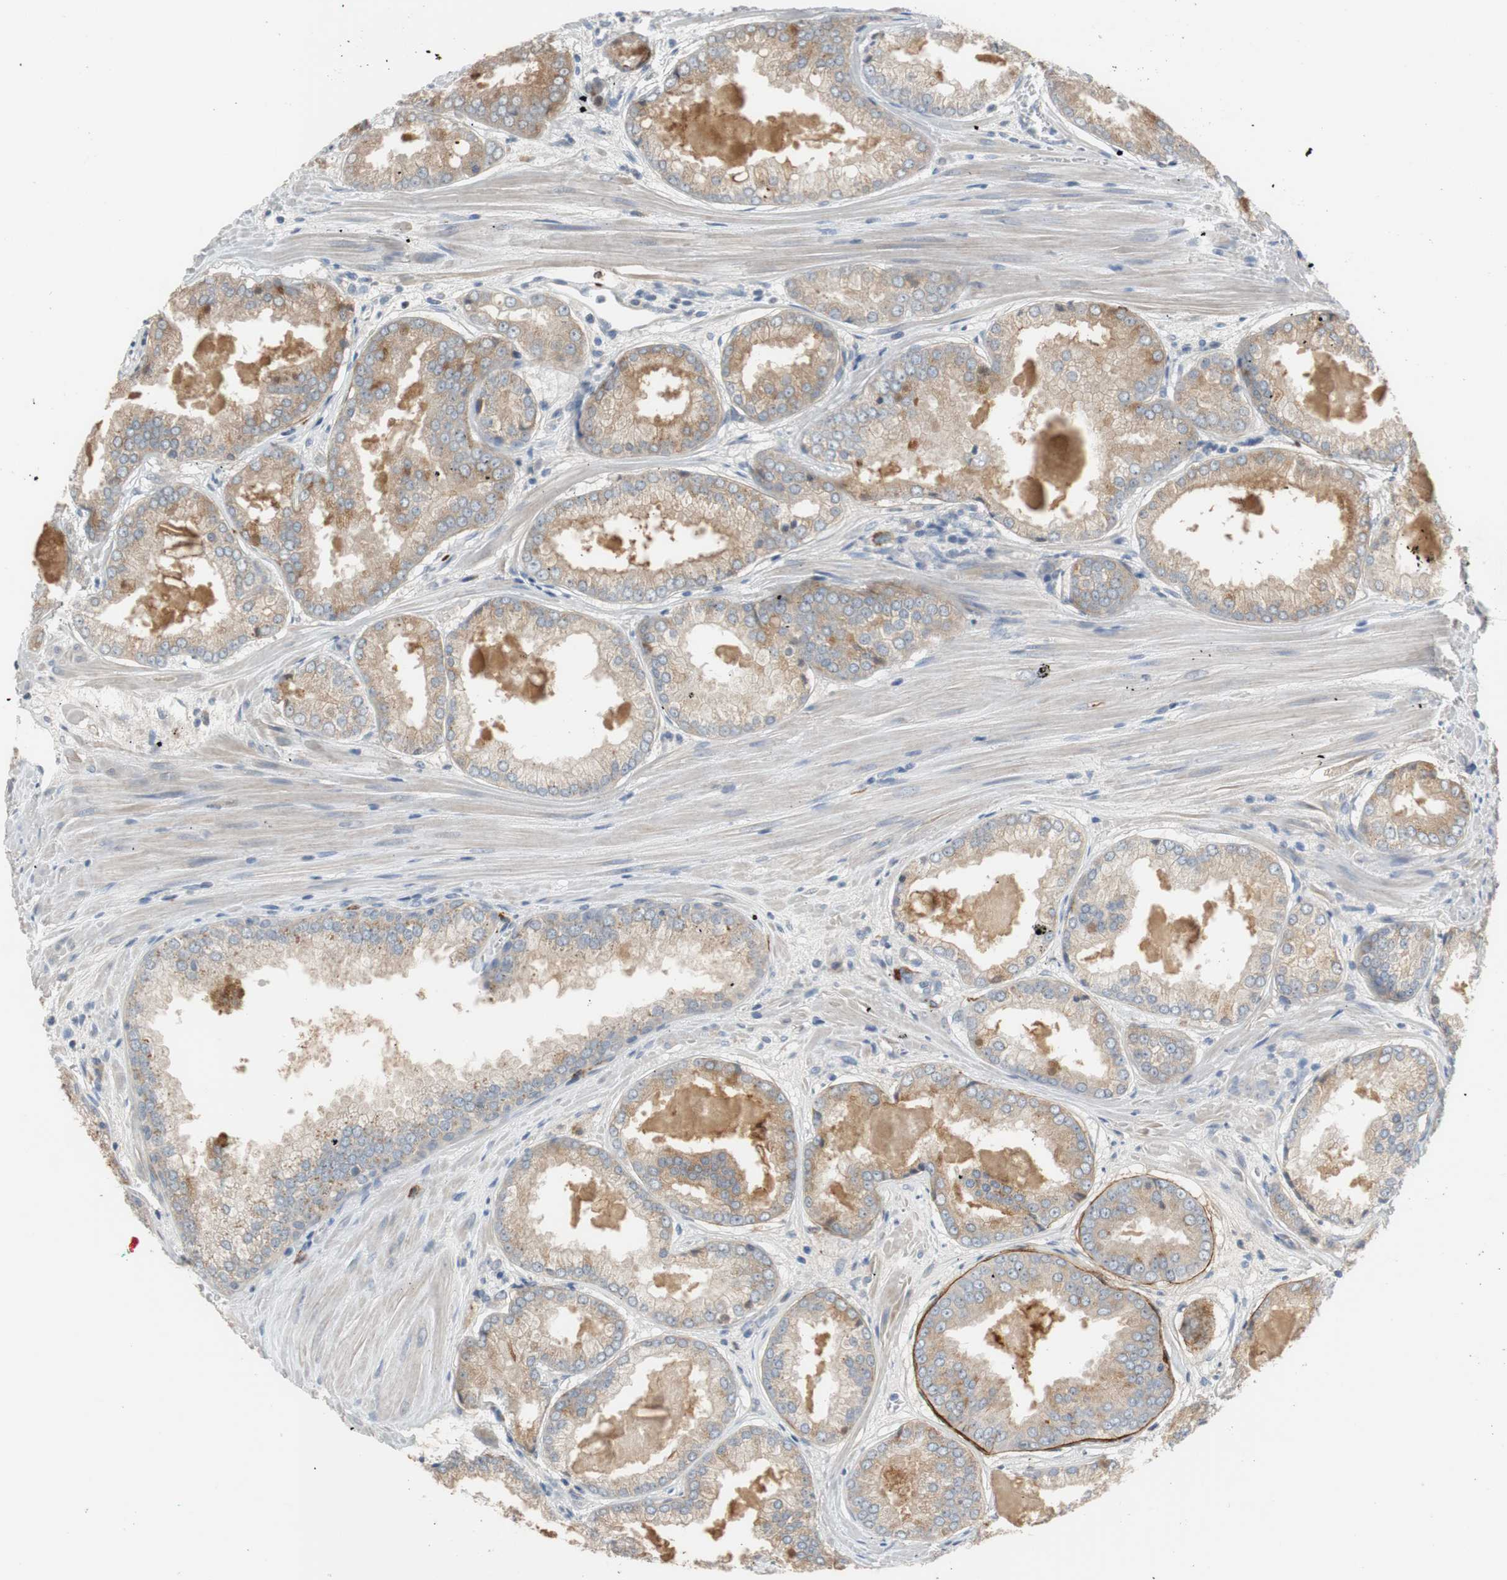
{"staining": {"intensity": "weak", "quantity": "25%-75%", "location": "cytoplasmic/membranous"}, "tissue": "prostate cancer", "cell_type": "Tumor cells", "image_type": "cancer", "snomed": [{"axis": "morphology", "description": "Adenocarcinoma, Low grade"}, {"axis": "topography", "description": "Prostate"}], "caption": "Protein expression analysis of low-grade adenocarcinoma (prostate) shows weak cytoplasmic/membranous positivity in about 25%-75% of tumor cells.", "gene": "COL12A1", "patient": {"sex": "male", "age": 64}}